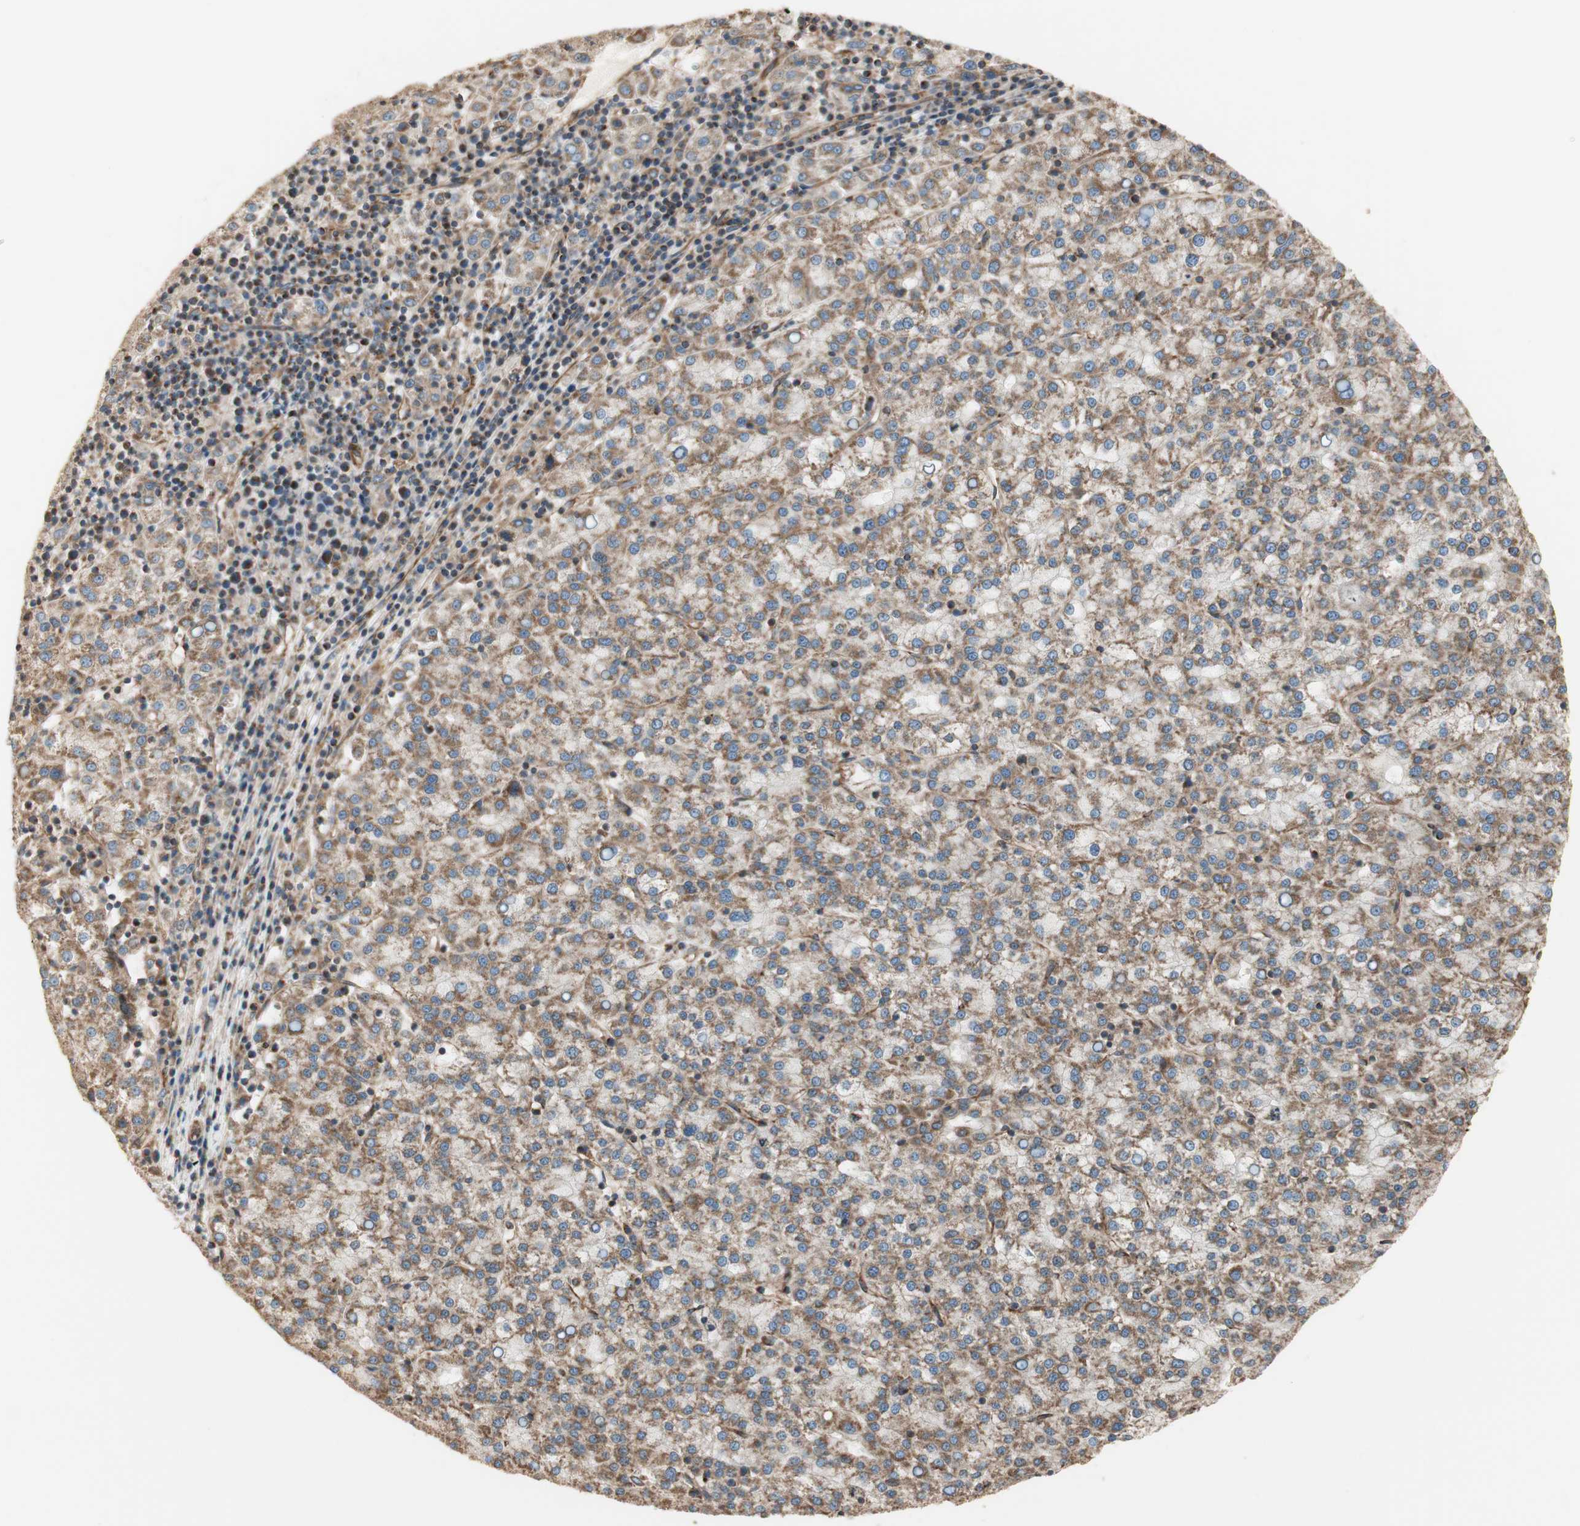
{"staining": {"intensity": "moderate", "quantity": ">75%", "location": "cytoplasmic/membranous"}, "tissue": "liver cancer", "cell_type": "Tumor cells", "image_type": "cancer", "snomed": [{"axis": "morphology", "description": "Carcinoma, Hepatocellular, NOS"}, {"axis": "topography", "description": "Liver"}], "caption": "IHC of liver cancer exhibits medium levels of moderate cytoplasmic/membranous expression in about >75% of tumor cells. (Brightfield microscopy of DAB IHC at high magnification).", "gene": "CTTNBP2NL", "patient": {"sex": "female", "age": 58}}